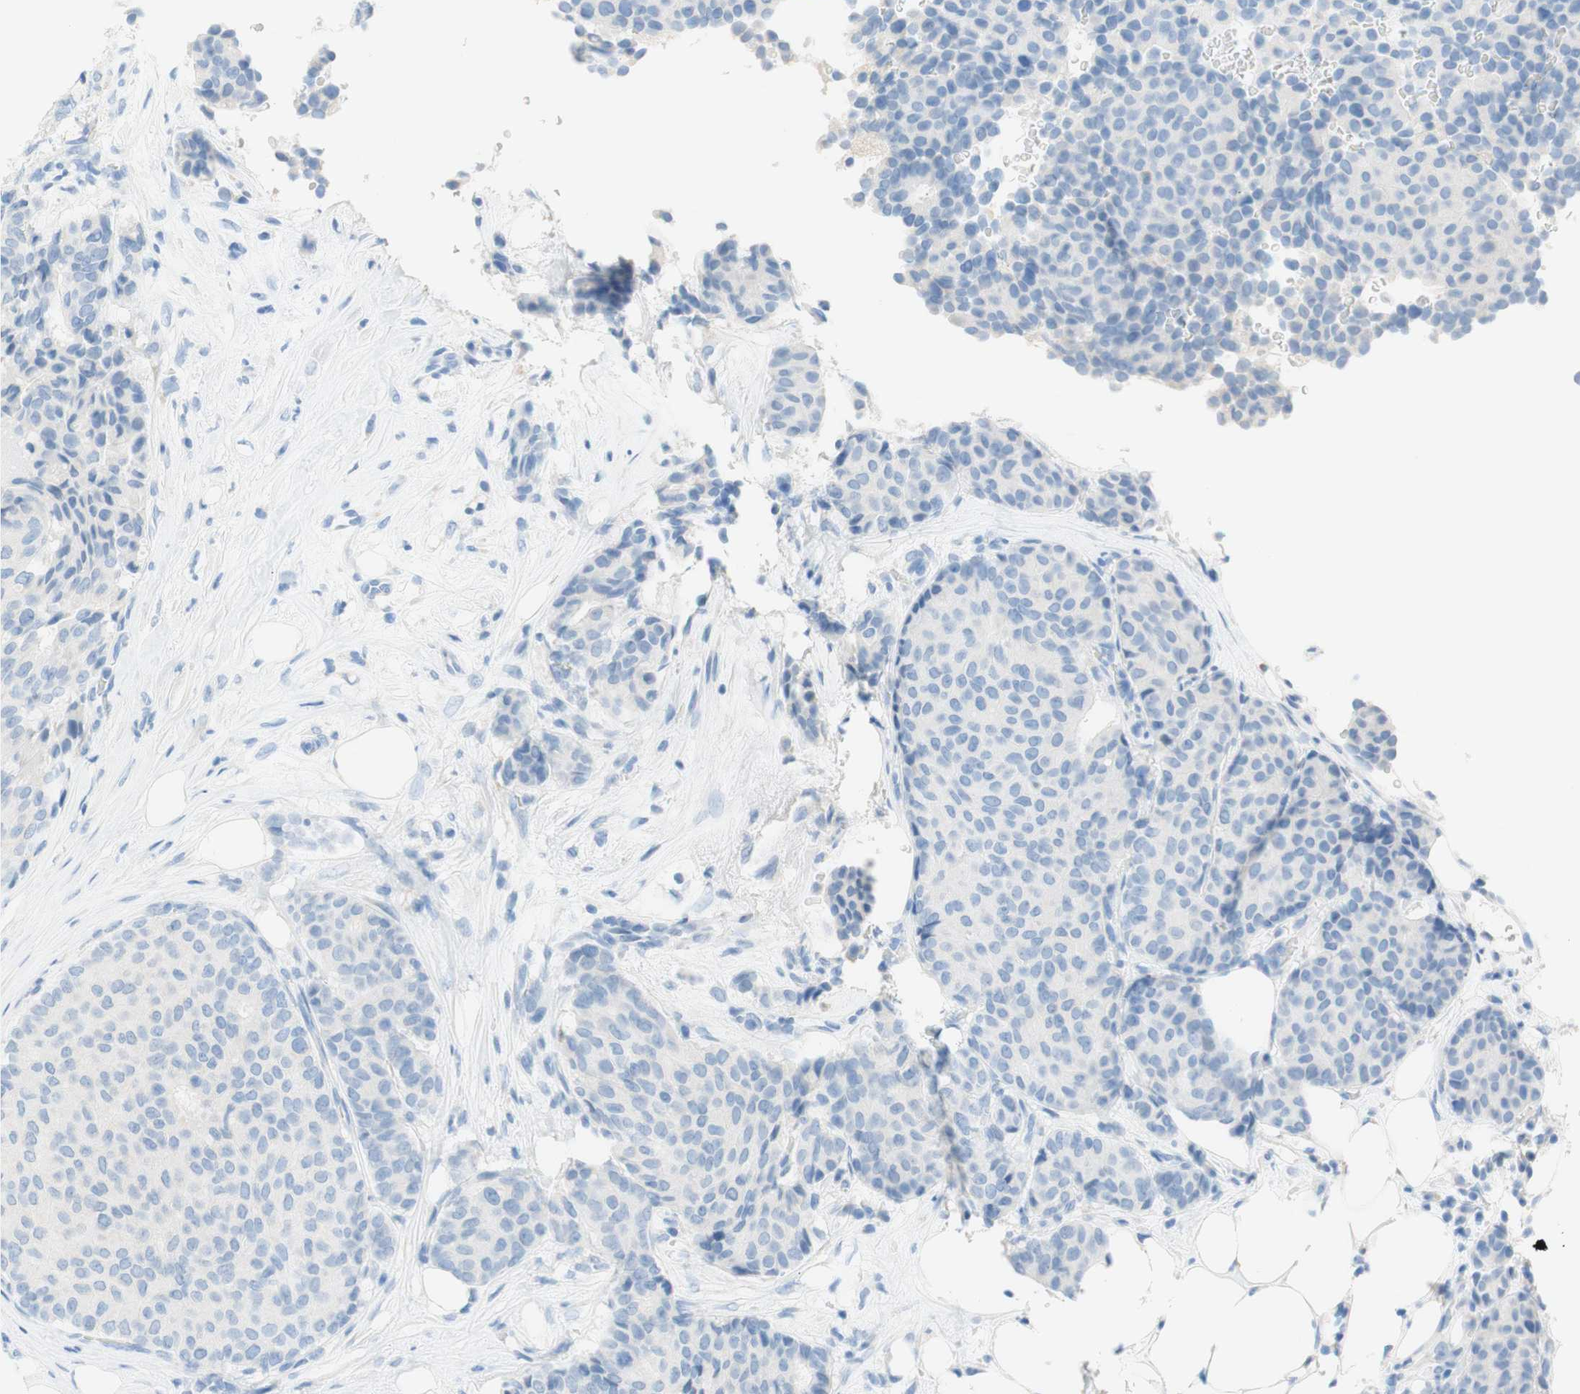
{"staining": {"intensity": "negative", "quantity": "none", "location": "none"}, "tissue": "breast cancer", "cell_type": "Tumor cells", "image_type": "cancer", "snomed": [{"axis": "morphology", "description": "Duct carcinoma"}, {"axis": "topography", "description": "Breast"}], "caption": "A micrograph of human breast cancer is negative for staining in tumor cells.", "gene": "POLR2J3", "patient": {"sex": "female", "age": 75}}